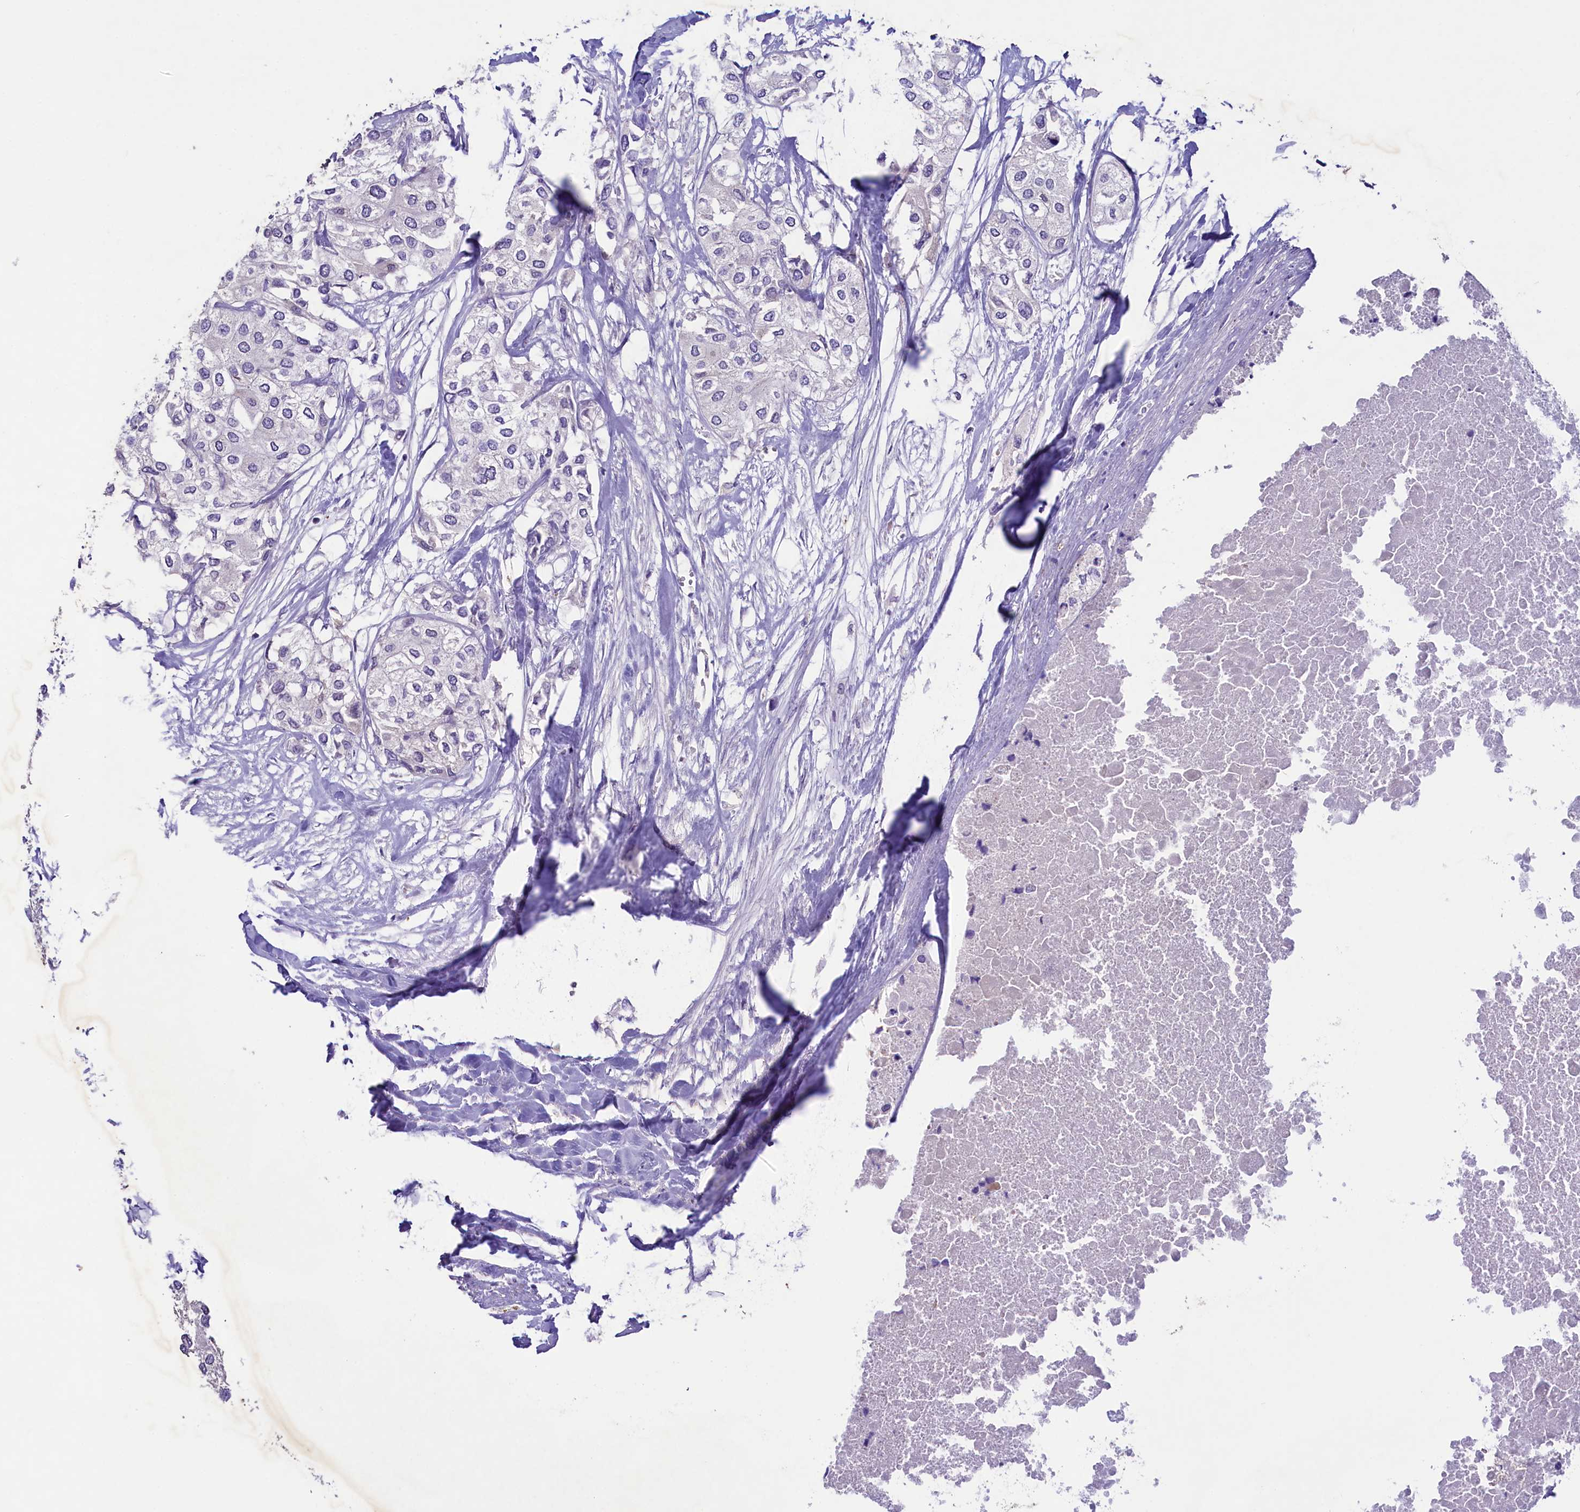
{"staining": {"intensity": "negative", "quantity": "none", "location": "none"}, "tissue": "urothelial cancer", "cell_type": "Tumor cells", "image_type": "cancer", "snomed": [{"axis": "morphology", "description": "Urothelial carcinoma, High grade"}, {"axis": "topography", "description": "Urinary bladder"}], "caption": "DAB immunohistochemical staining of high-grade urothelial carcinoma exhibits no significant positivity in tumor cells. (Brightfield microscopy of DAB (3,3'-diaminobenzidine) IHC at high magnification).", "gene": "CD99L2", "patient": {"sex": "male", "age": 64}}